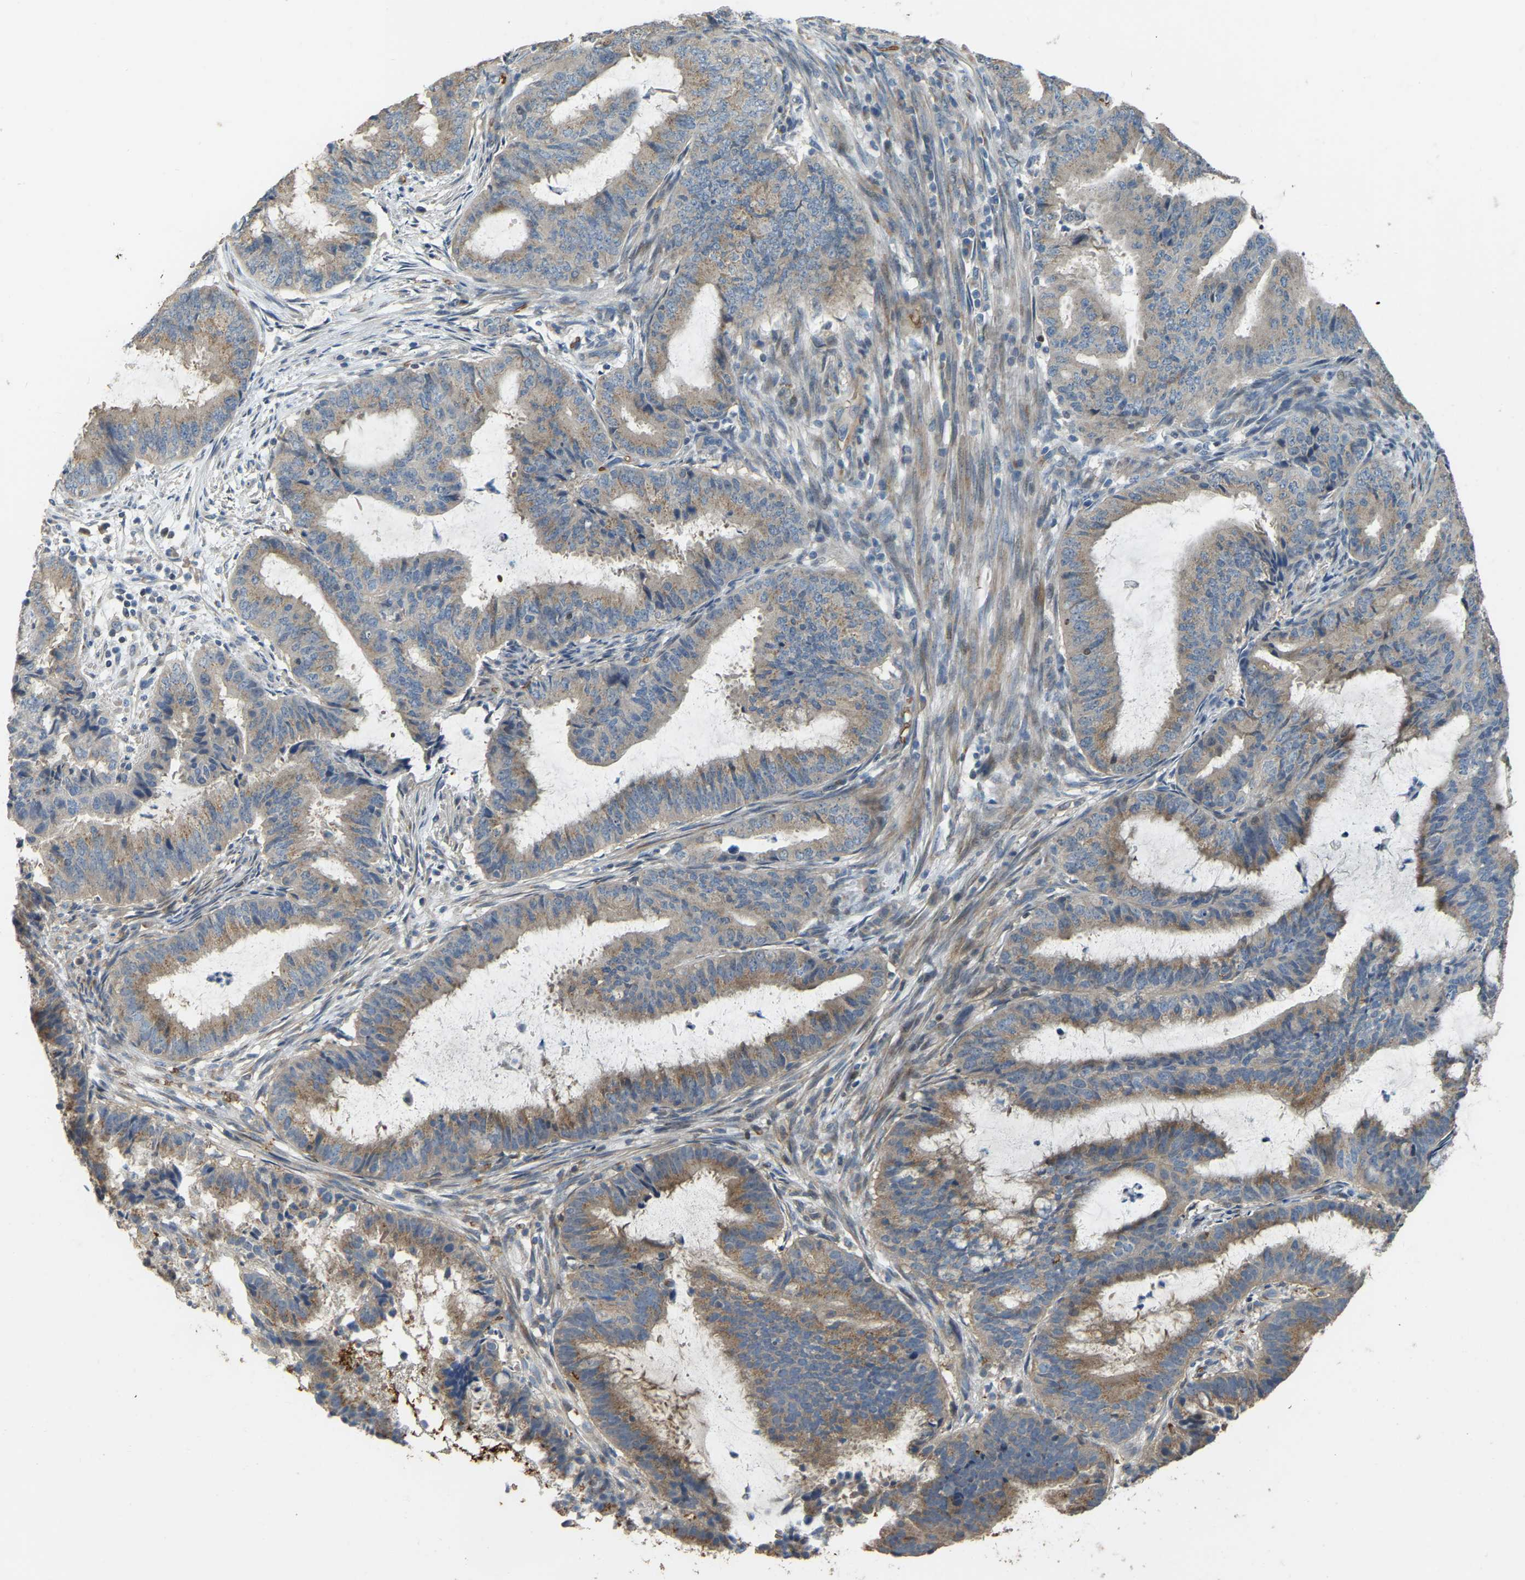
{"staining": {"intensity": "moderate", "quantity": ">75%", "location": "cytoplasmic/membranous"}, "tissue": "endometrial cancer", "cell_type": "Tumor cells", "image_type": "cancer", "snomed": [{"axis": "morphology", "description": "Adenocarcinoma, NOS"}, {"axis": "topography", "description": "Endometrium"}], "caption": "Protein staining shows moderate cytoplasmic/membranous expression in approximately >75% of tumor cells in endometrial cancer.", "gene": "CFAP298", "patient": {"sex": "female", "age": 51}}